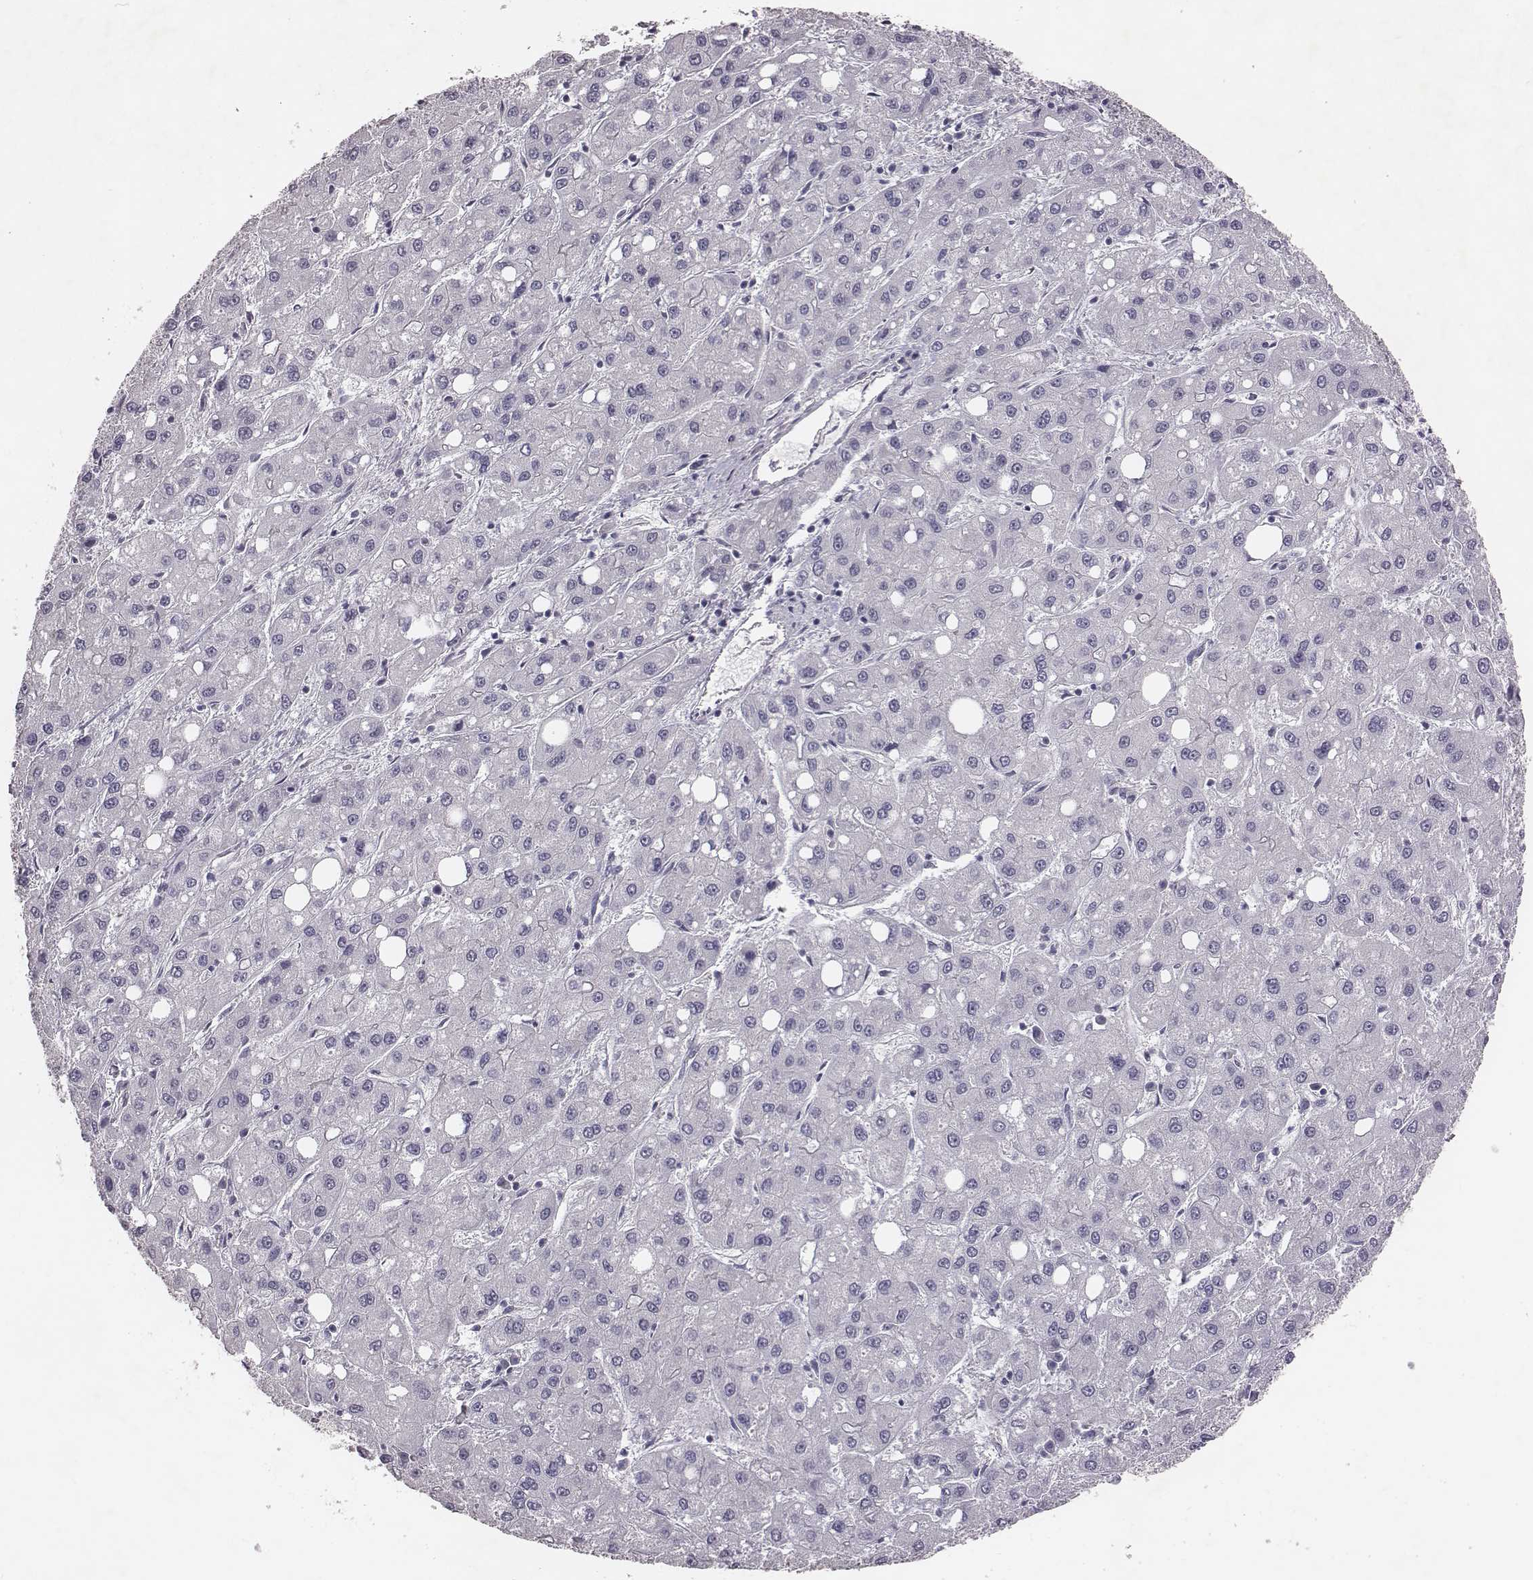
{"staining": {"intensity": "negative", "quantity": "none", "location": "none"}, "tissue": "liver cancer", "cell_type": "Tumor cells", "image_type": "cancer", "snomed": [{"axis": "morphology", "description": "Carcinoma, Hepatocellular, NOS"}, {"axis": "topography", "description": "Liver"}], "caption": "Human liver cancer (hepatocellular carcinoma) stained for a protein using immunohistochemistry (IHC) exhibits no staining in tumor cells.", "gene": "SCARF1", "patient": {"sex": "male", "age": 73}}